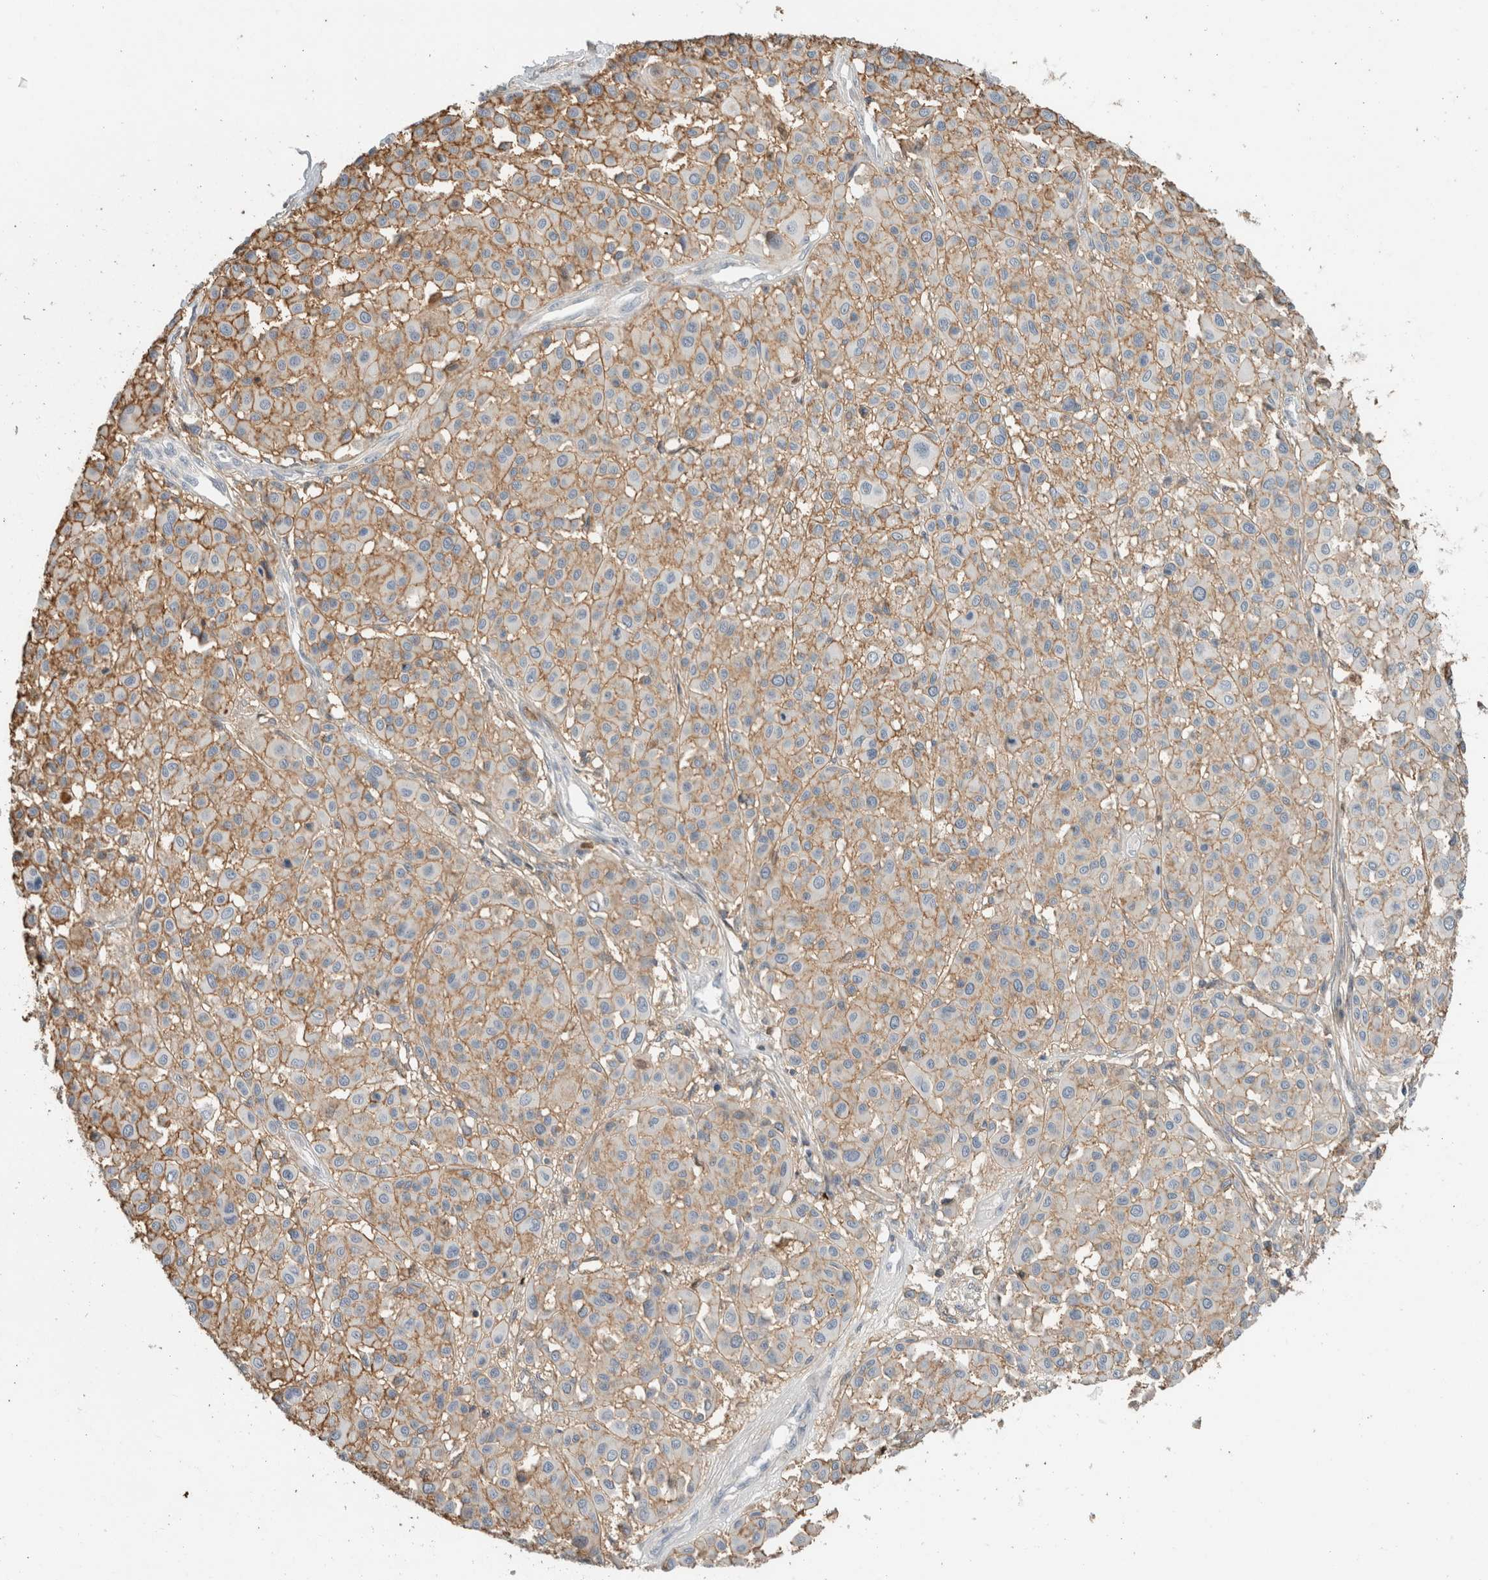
{"staining": {"intensity": "moderate", "quantity": ">75%", "location": "cytoplasmic/membranous"}, "tissue": "melanoma", "cell_type": "Tumor cells", "image_type": "cancer", "snomed": [{"axis": "morphology", "description": "Malignant melanoma, Metastatic site"}, {"axis": "topography", "description": "Soft tissue"}], "caption": "Human malignant melanoma (metastatic site) stained for a protein (brown) demonstrates moderate cytoplasmic/membranous positive staining in about >75% of tumor cells.", "gene": "ERCC6L2", "patient": {"sex": "male", "age": 41}}